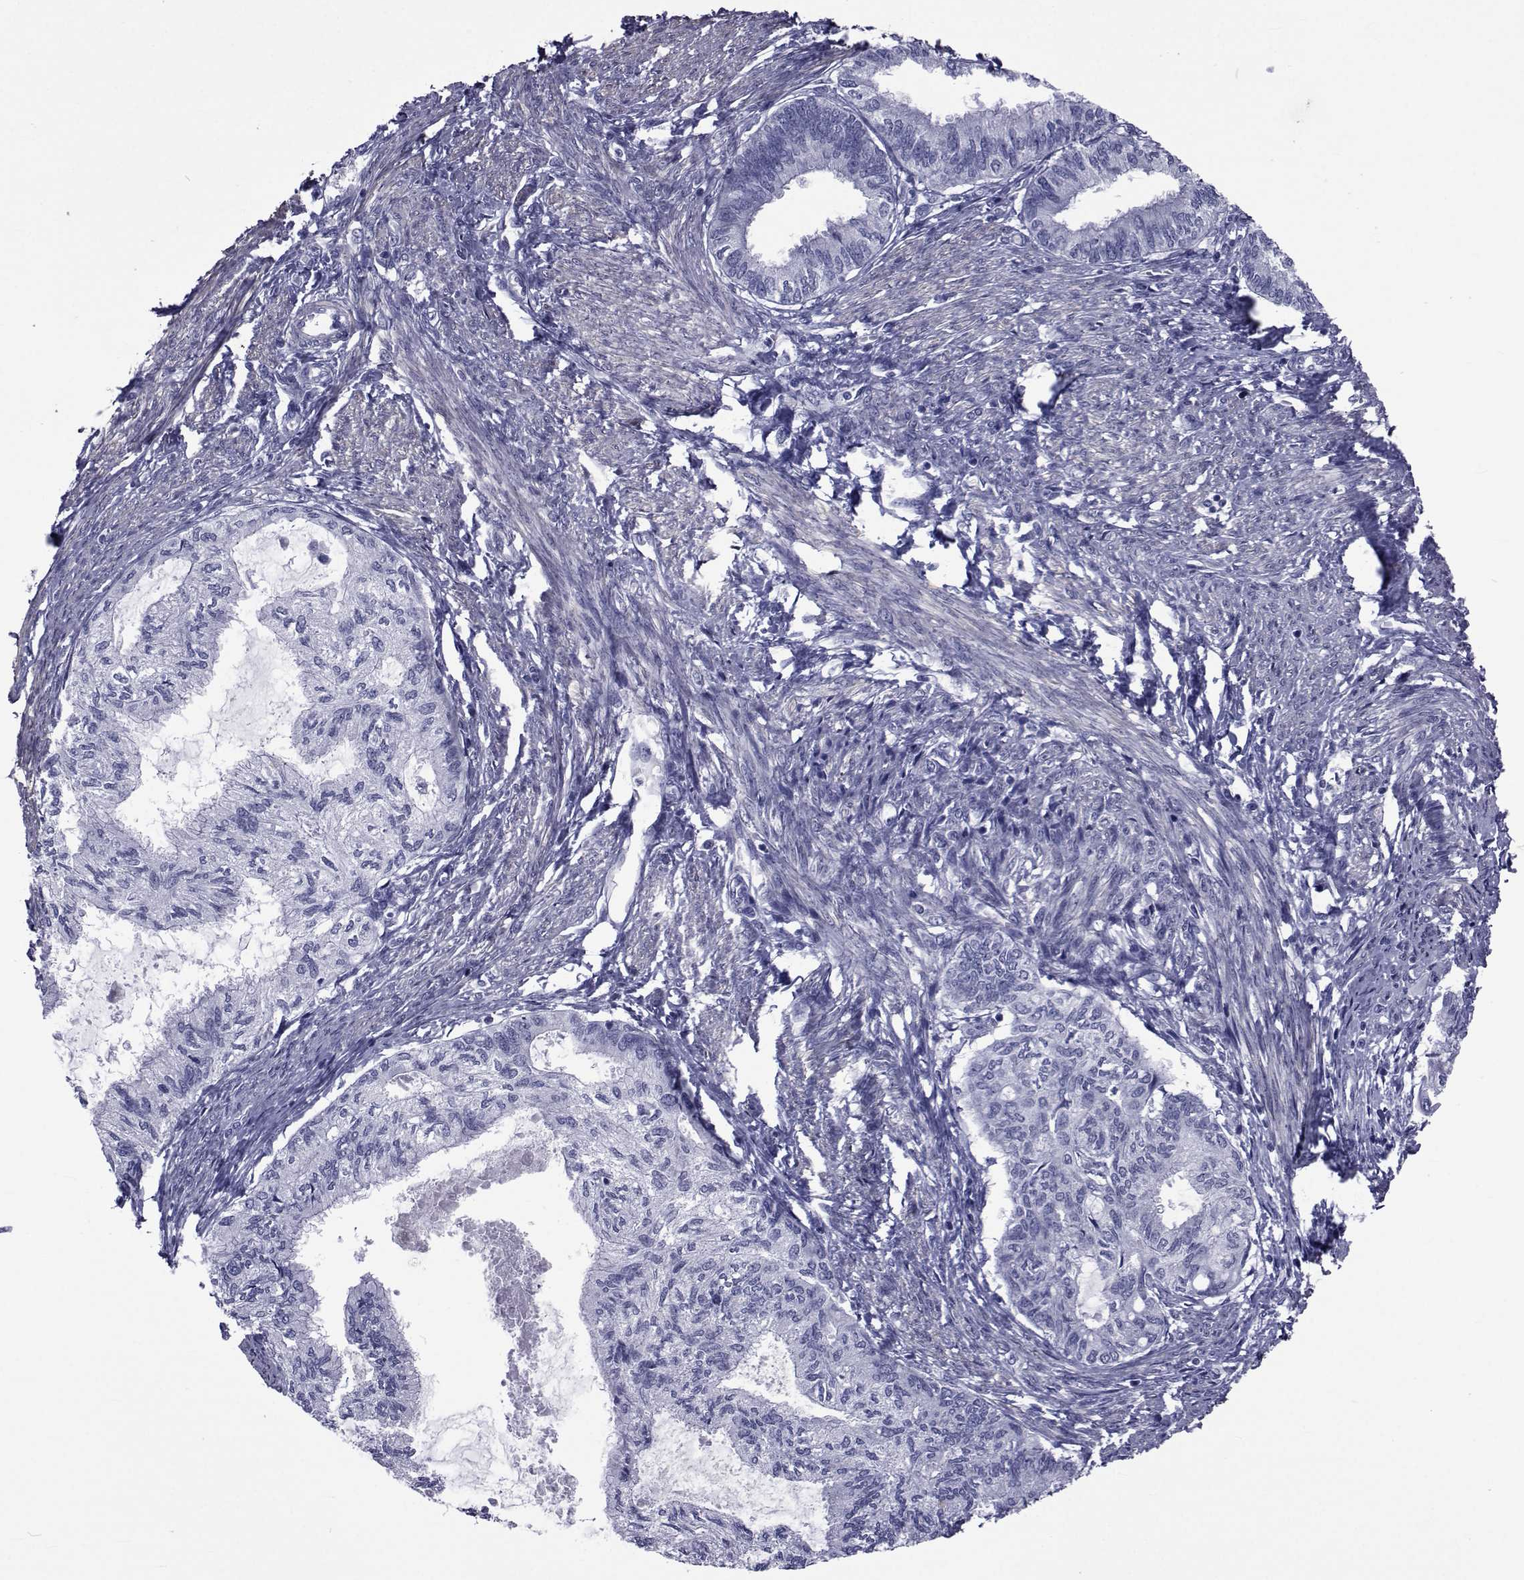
{"staining": {"intensity": "negative", "quantity": "none", "location": "none"}, "tissue": "endometrial cancer", "cell_type": "Tumor cells", "image_type": "cancer", "snomed": [{"axis": "morphology", "description": "Adenocarcinoma, NOS"}, {"axis": "topography", "description": "Endometrium"}], "caption": "Tumor cells show no significant positivity in endometrial cancer.", "gene": "GKAP1", "patient": {"sex": "female", "age": 86}}